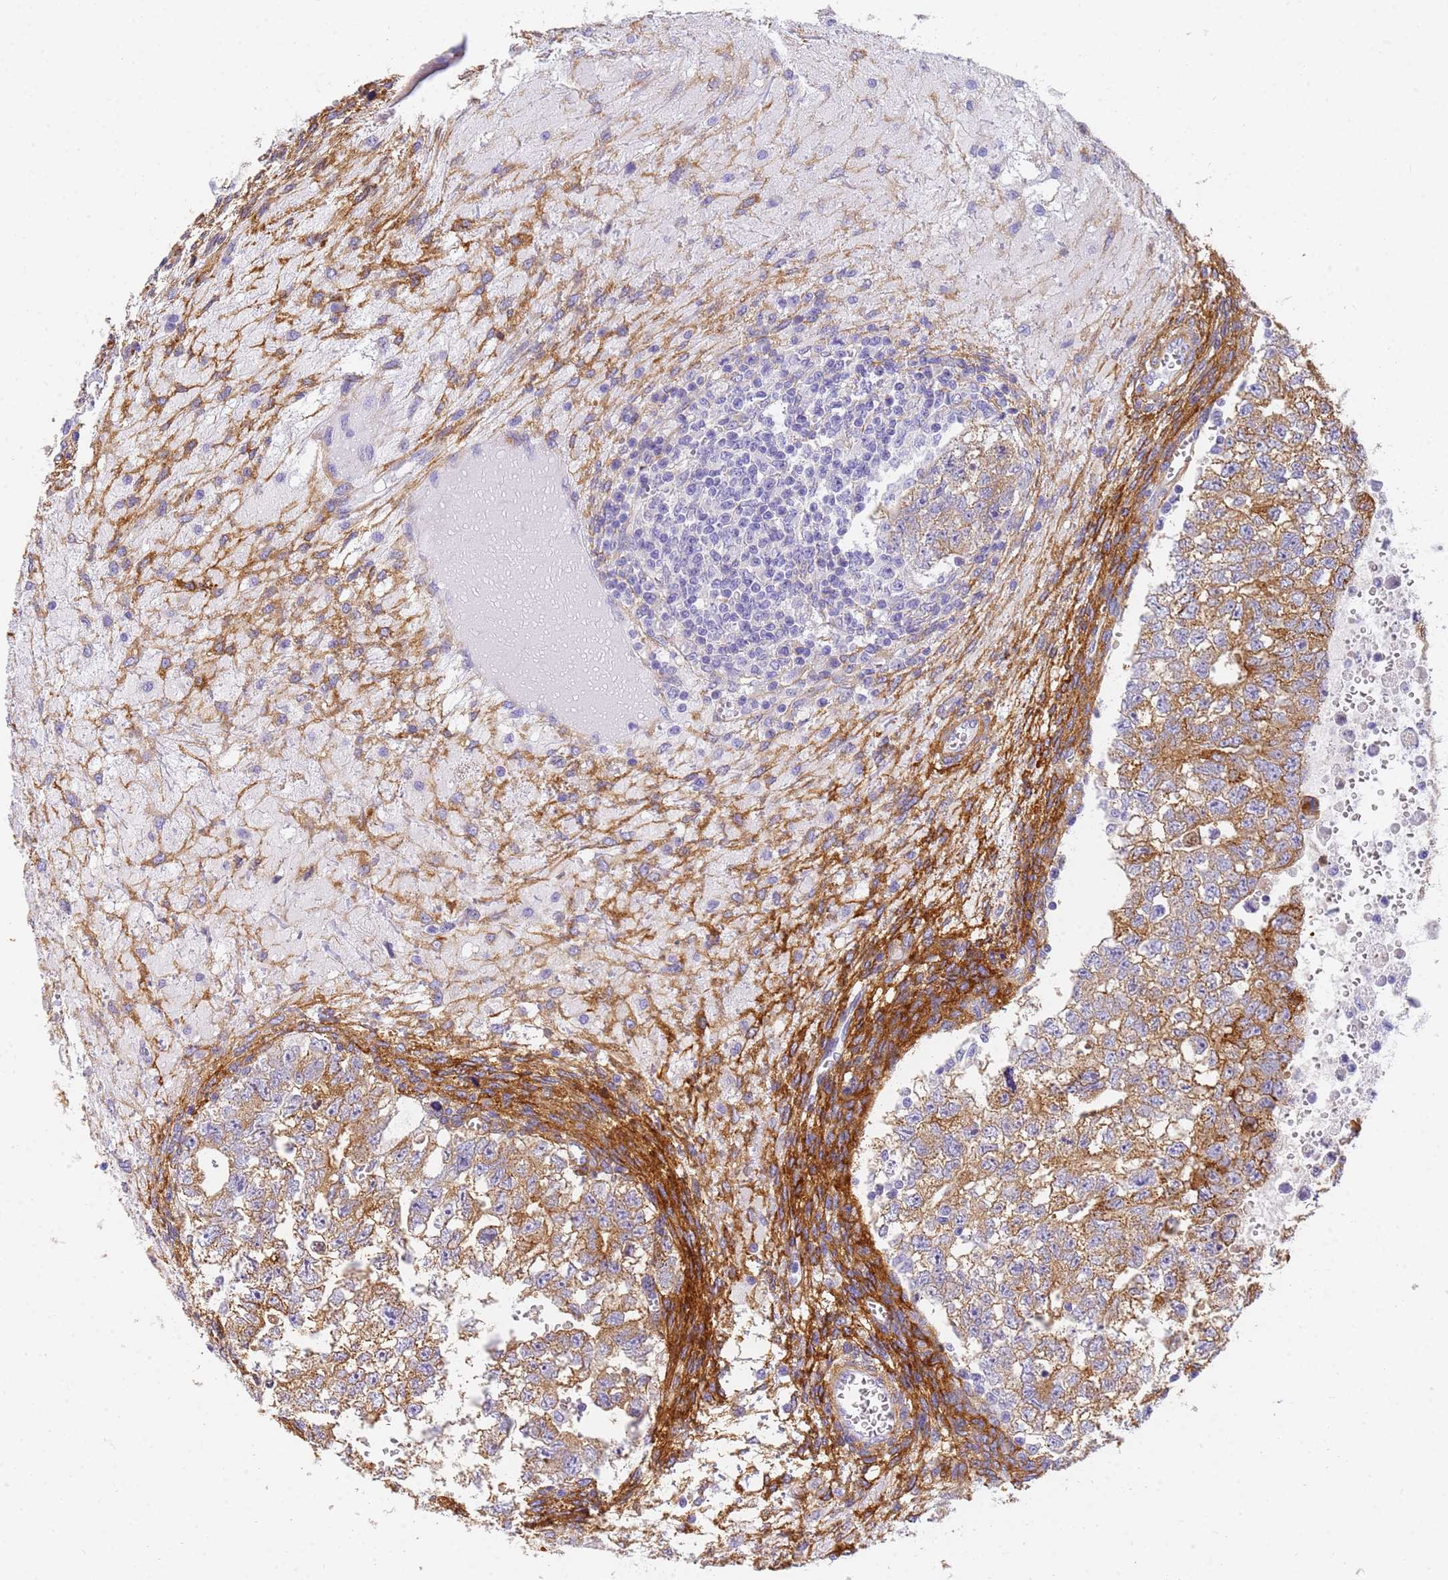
{"staining": {"intensity": "moderate", "quantity": "25%-75%", "location": "cytoplasmic/membranous"}, "tissue": "testis cancer", "cell_type": "Tumor cells", "image_type": "cancer", "snomed": [{"axis": "morphology", "description": "Seminoma, NOS"}, {"axis": "morphology", "description": "Carcinoma, Embryonal, NOS"}, {"axis": "topography", "description": "Testis"}], "caption": "High-power microscopy captured an immunohistochemistry photomicrograph of embryonal carcinoma (testis), revealing moderate cytoplasmic/membranous staining in about 25%-75% of tumor cells.", "gene": "MVB12A", "patient": {"sex": "male", "age": 38}}